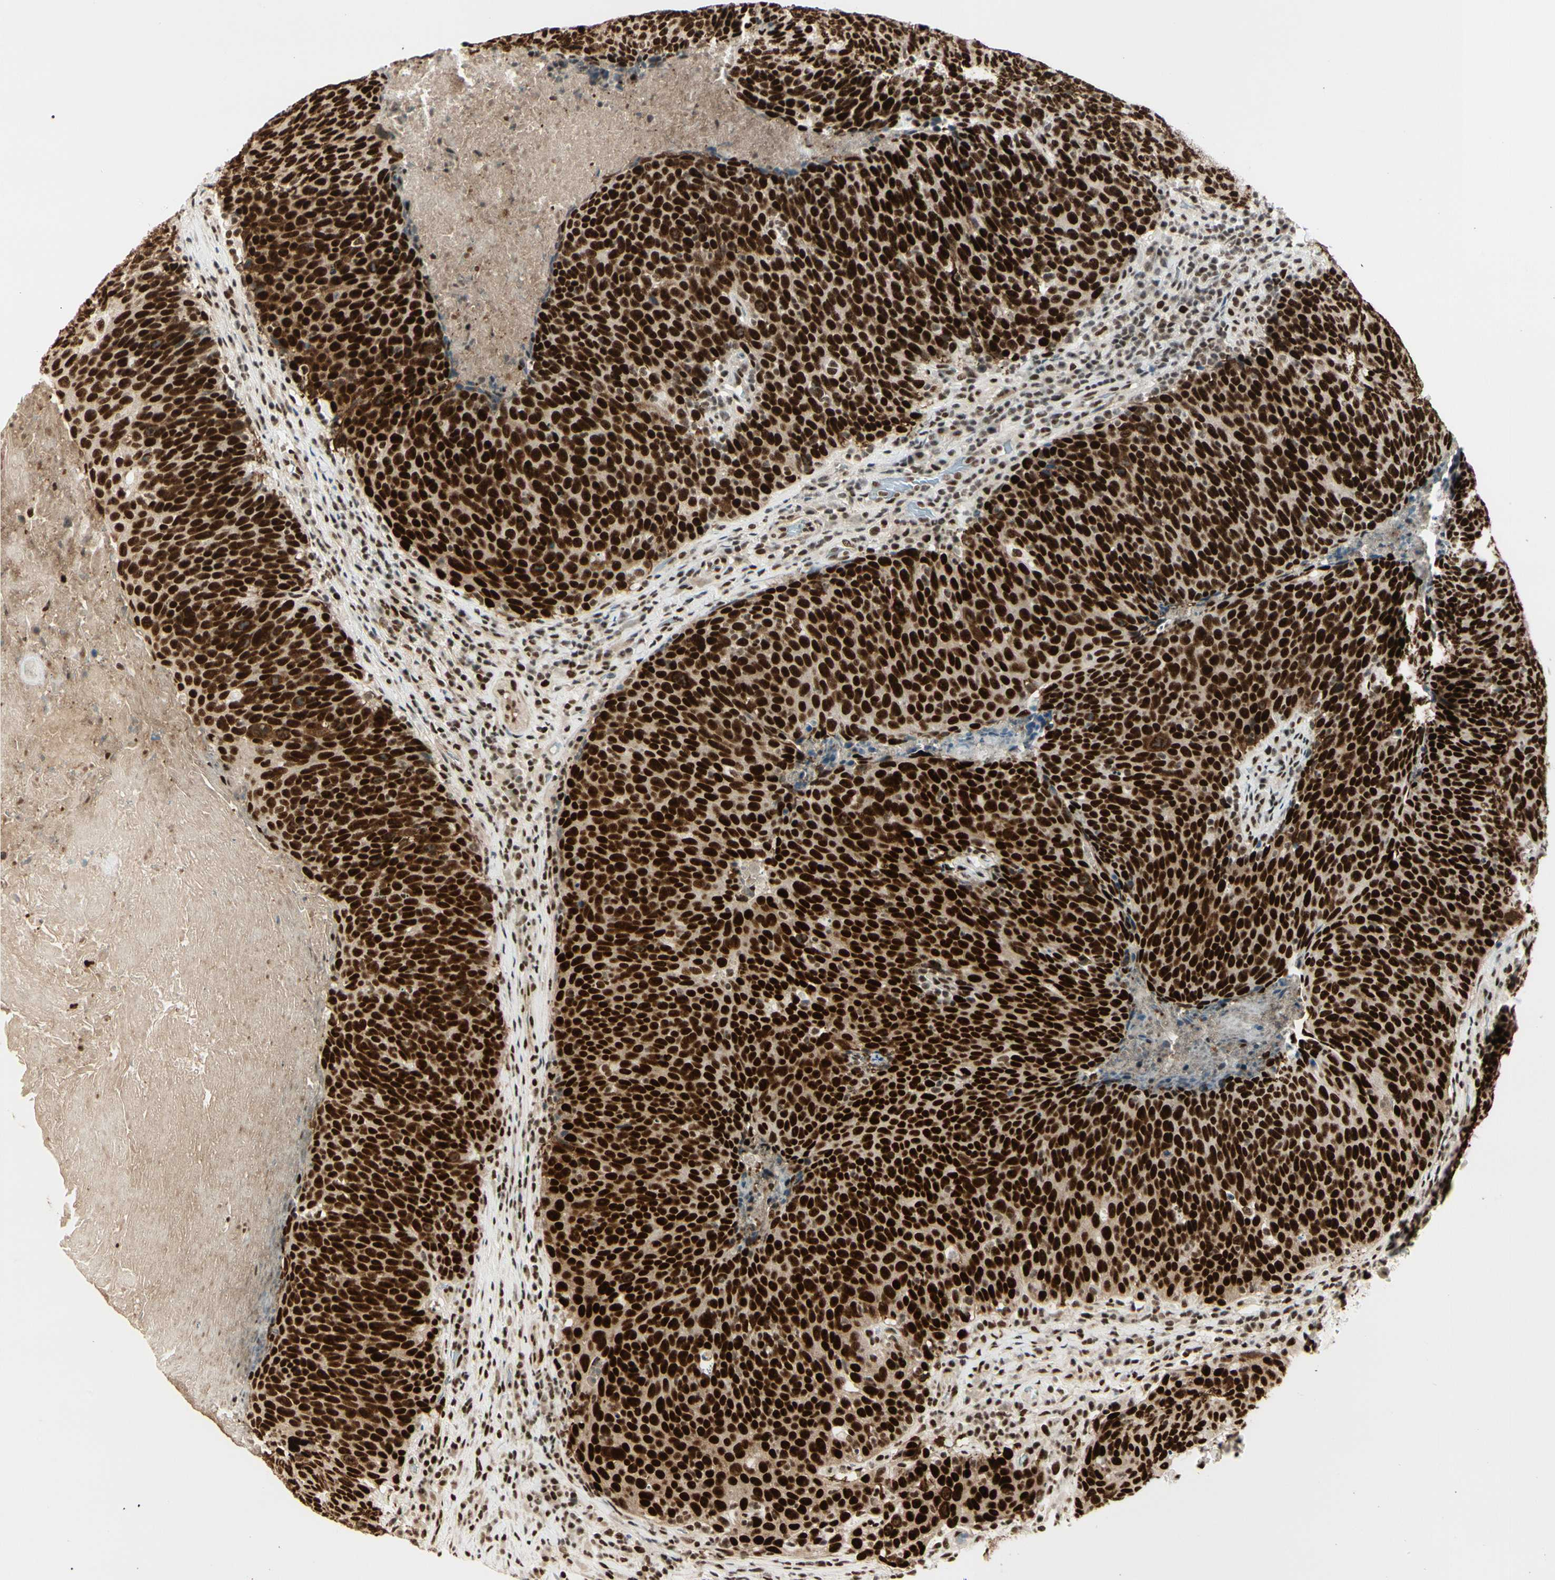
{"staining": {"intensity": "strong", "quantity": ">75%", "location": "nuclear"}, "tissue": "head and neck cancer", "cell_type": "Tumor cells", "image_type": "cancer", "snomed": [{"axis": "morphology", "description": "Squamous cell carcinoma, NOS"}, {"axis": "morphology", "description": "Squamous cell carcinoma, metastatic, NOS"}, {"axis": "topography", "description": "Lymph node"}, {"axis": "topography", "description": "Head-Neck"}], "caption": "DAB immunohistochemical staining of head and neck cancer exhibits strong nuclear protein staining in about >75% of tumor cells.", "gene": "HEXIM1", "patient": {"sex": "male", "age": 62}}